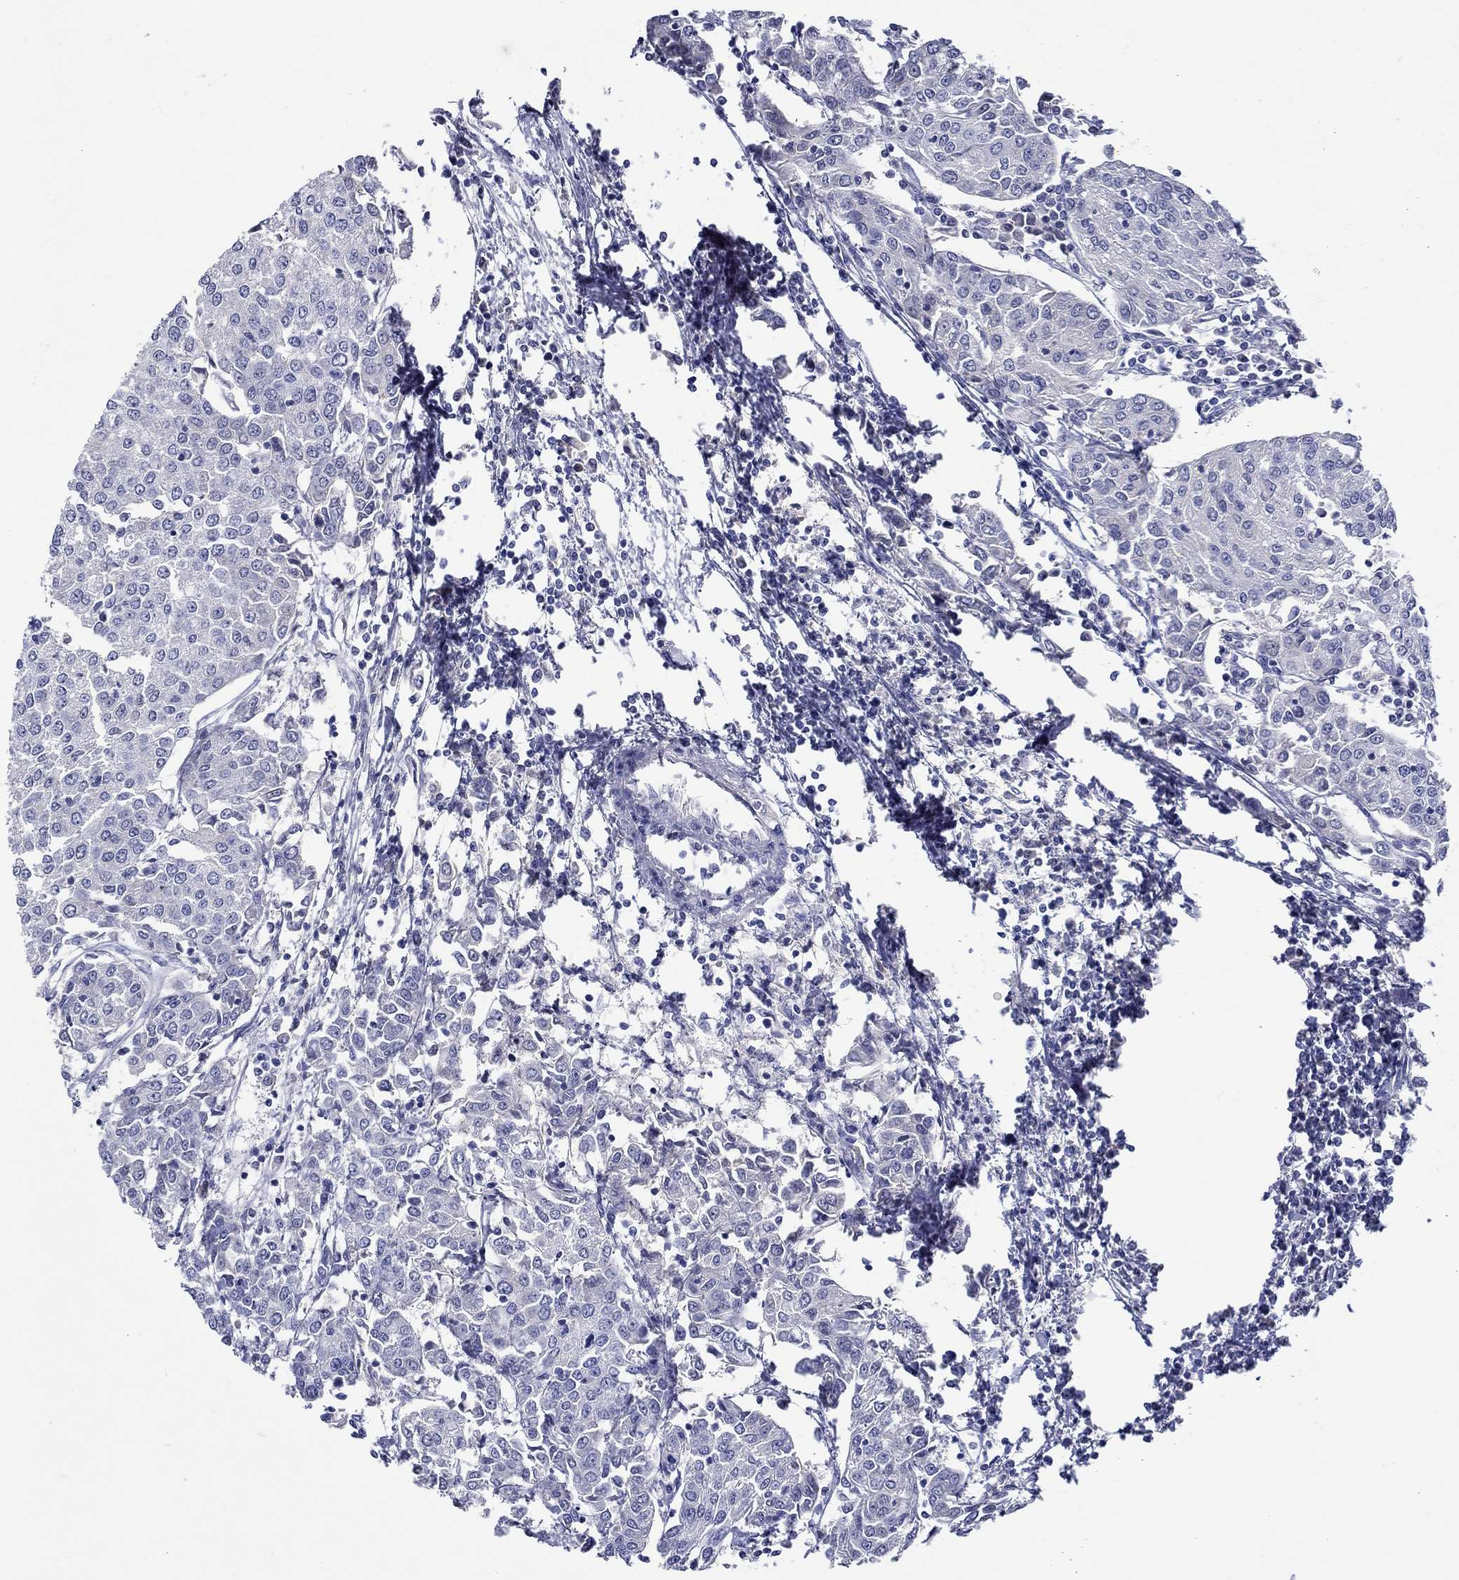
{"staining": {"intensity": "negative", "quantity": "none", "location": "none"}, "tissue": "urothelial cancer", "cell_type": "Tumor cells", "image_type": "cancer", "snomed": [{"axis": "morphology", "description": "Urothelial carcinoma, High grade"}, {"axis": "topography", "description": "Urinary bladder"}], "caption": "This is an immunohistochemistry (IHC) micrograph of human high-grade urothelial carcinoma. There is no positivity in tumor cells.", "gene": "SLC30A3", "patient": {"sex": "female", "age": 85}}